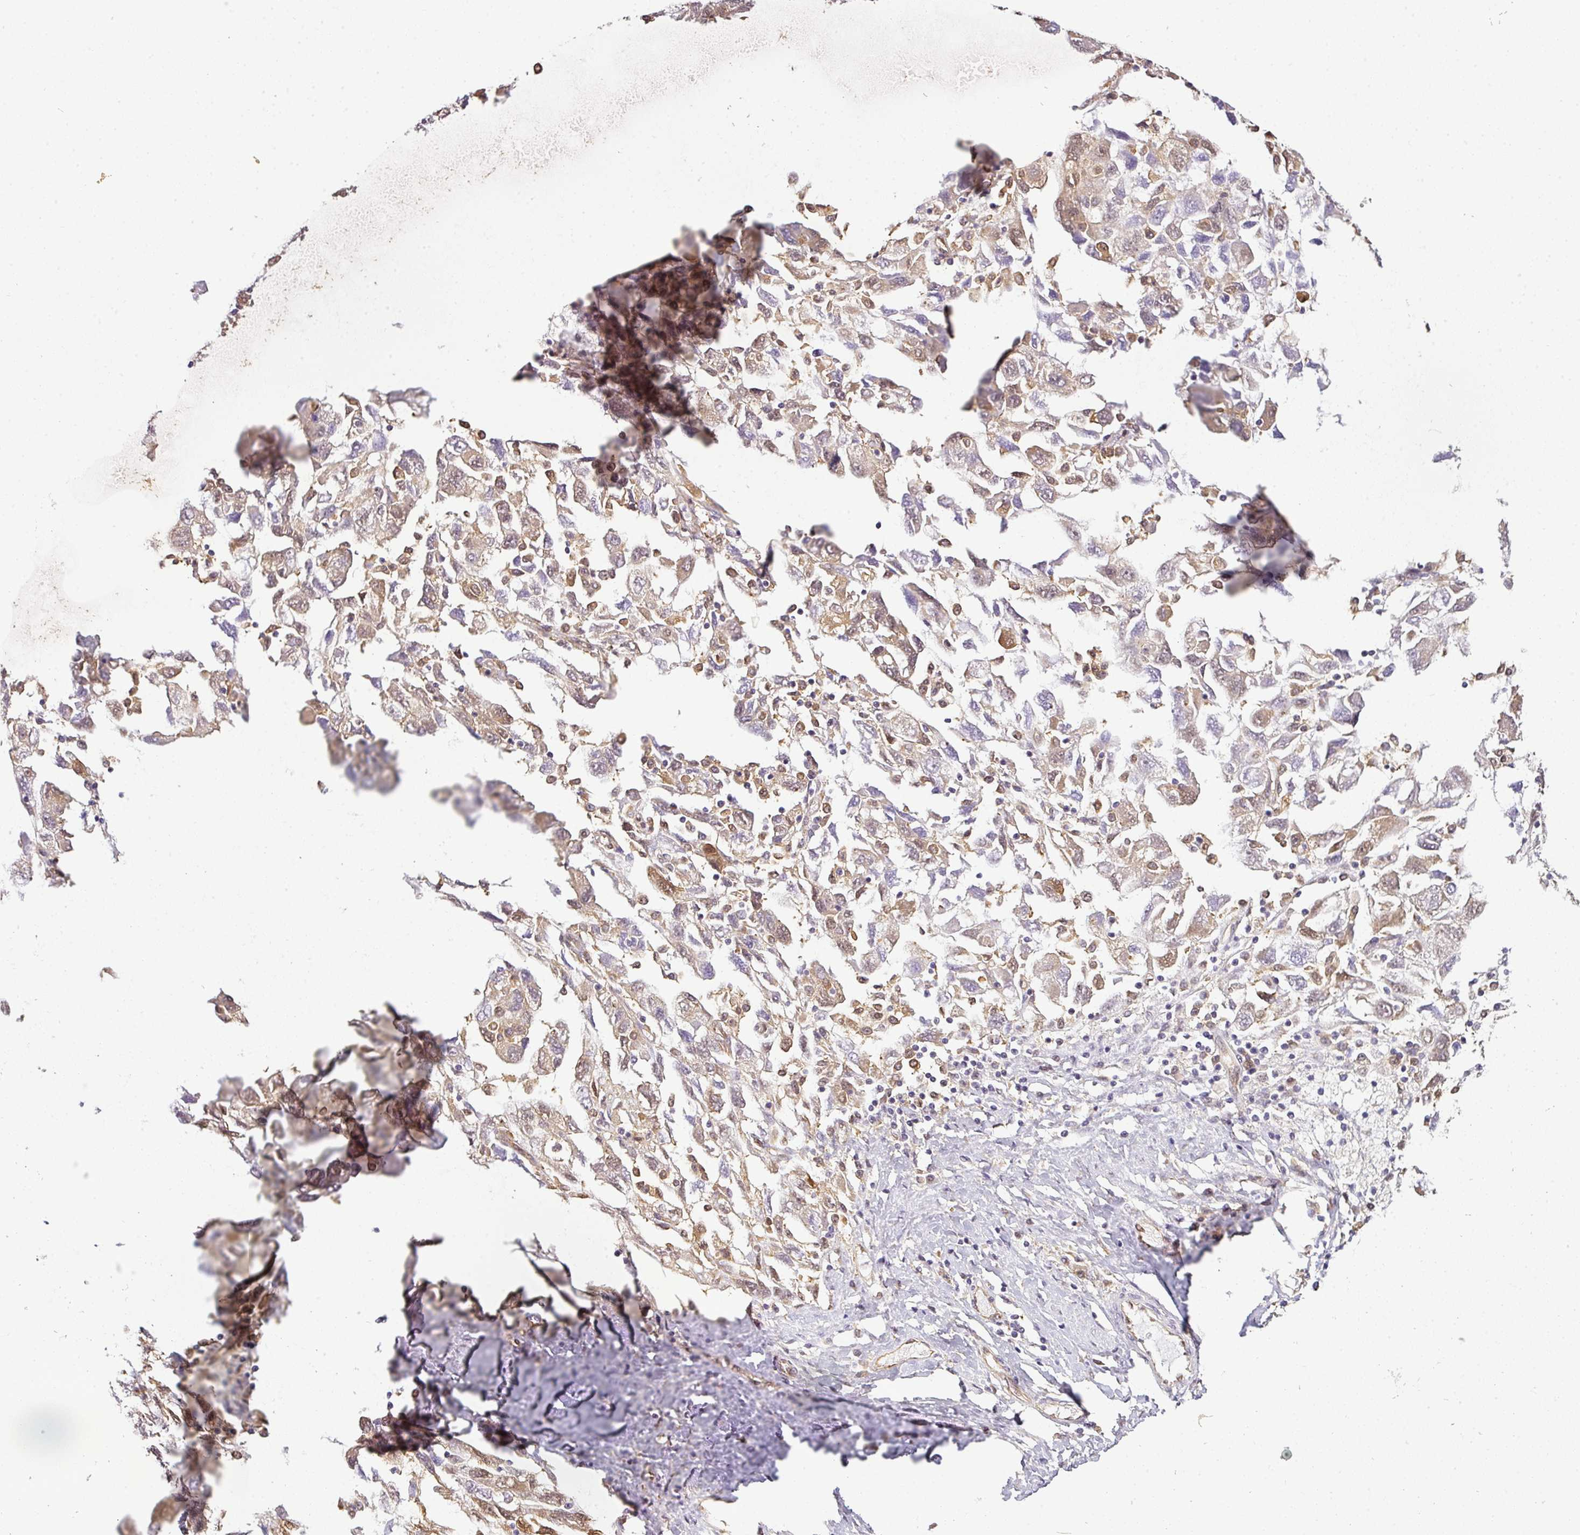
{"staining": {"intensity": "weak", "quantity": "<25%", "location": "cytoplasmic/membranous"}, "tissue": "ovarian cancer", "cell_type": "Tumor cells", "image_type": "cancer", "snomed": [{"axis": "morphology", "description": "Carcinoma, NOS"}, {"axis": "morphology", "description": "Cystadenocarcinoma, serous, NOS"}, {"axis": "topography", "description": "Ovary"}], "caption": "Immunohistochemical staining of human ovarian cancer (carcinoma) reveals no significant expression in tumor cells.", "gene": "ANKRD18A", "patient": {"sex": "female", "age": 69}}